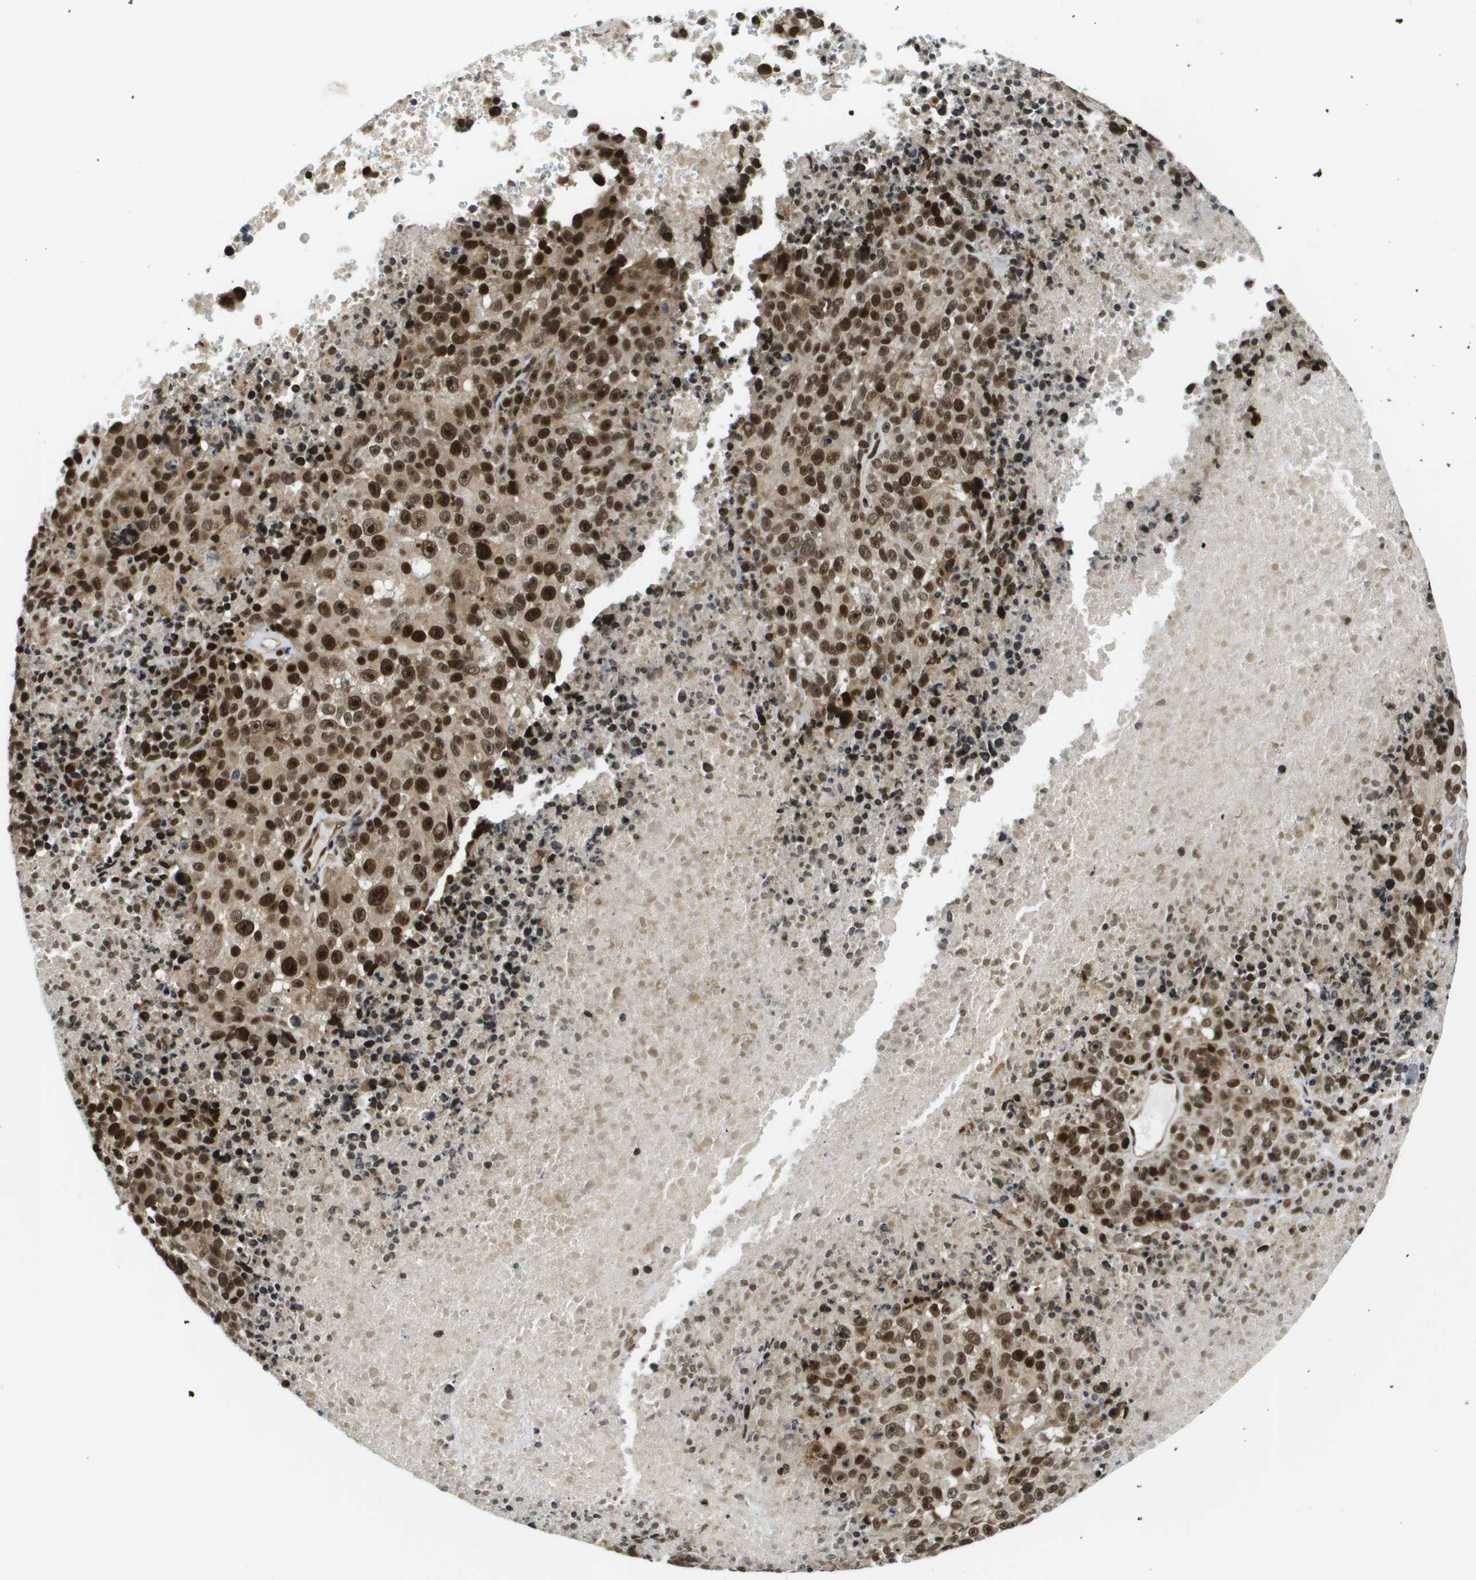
{"staining": {"intensity": "strong", "quantity": ">75%", "location": "cytoplasmic/membranous,nuclear"}, "tissue": "melanoma", "cell_type": "Tumor cells", "image_type": "cancer", "snomed": [{"axis": "morphology", "description": "Malignant melanoma, Metastatic site"}, {"axis": "topography", "description": "Cerebral cortex"}], "caption": "IHC (DAB) staining of human malignant melanoma (metastatic site) exhibits strong cytoplasmic/membranous and nuclear protein expression in approximately >75% of tumor cells.", "gene": "RECQL4", "patient": {"sex": "female", "age": 52}}